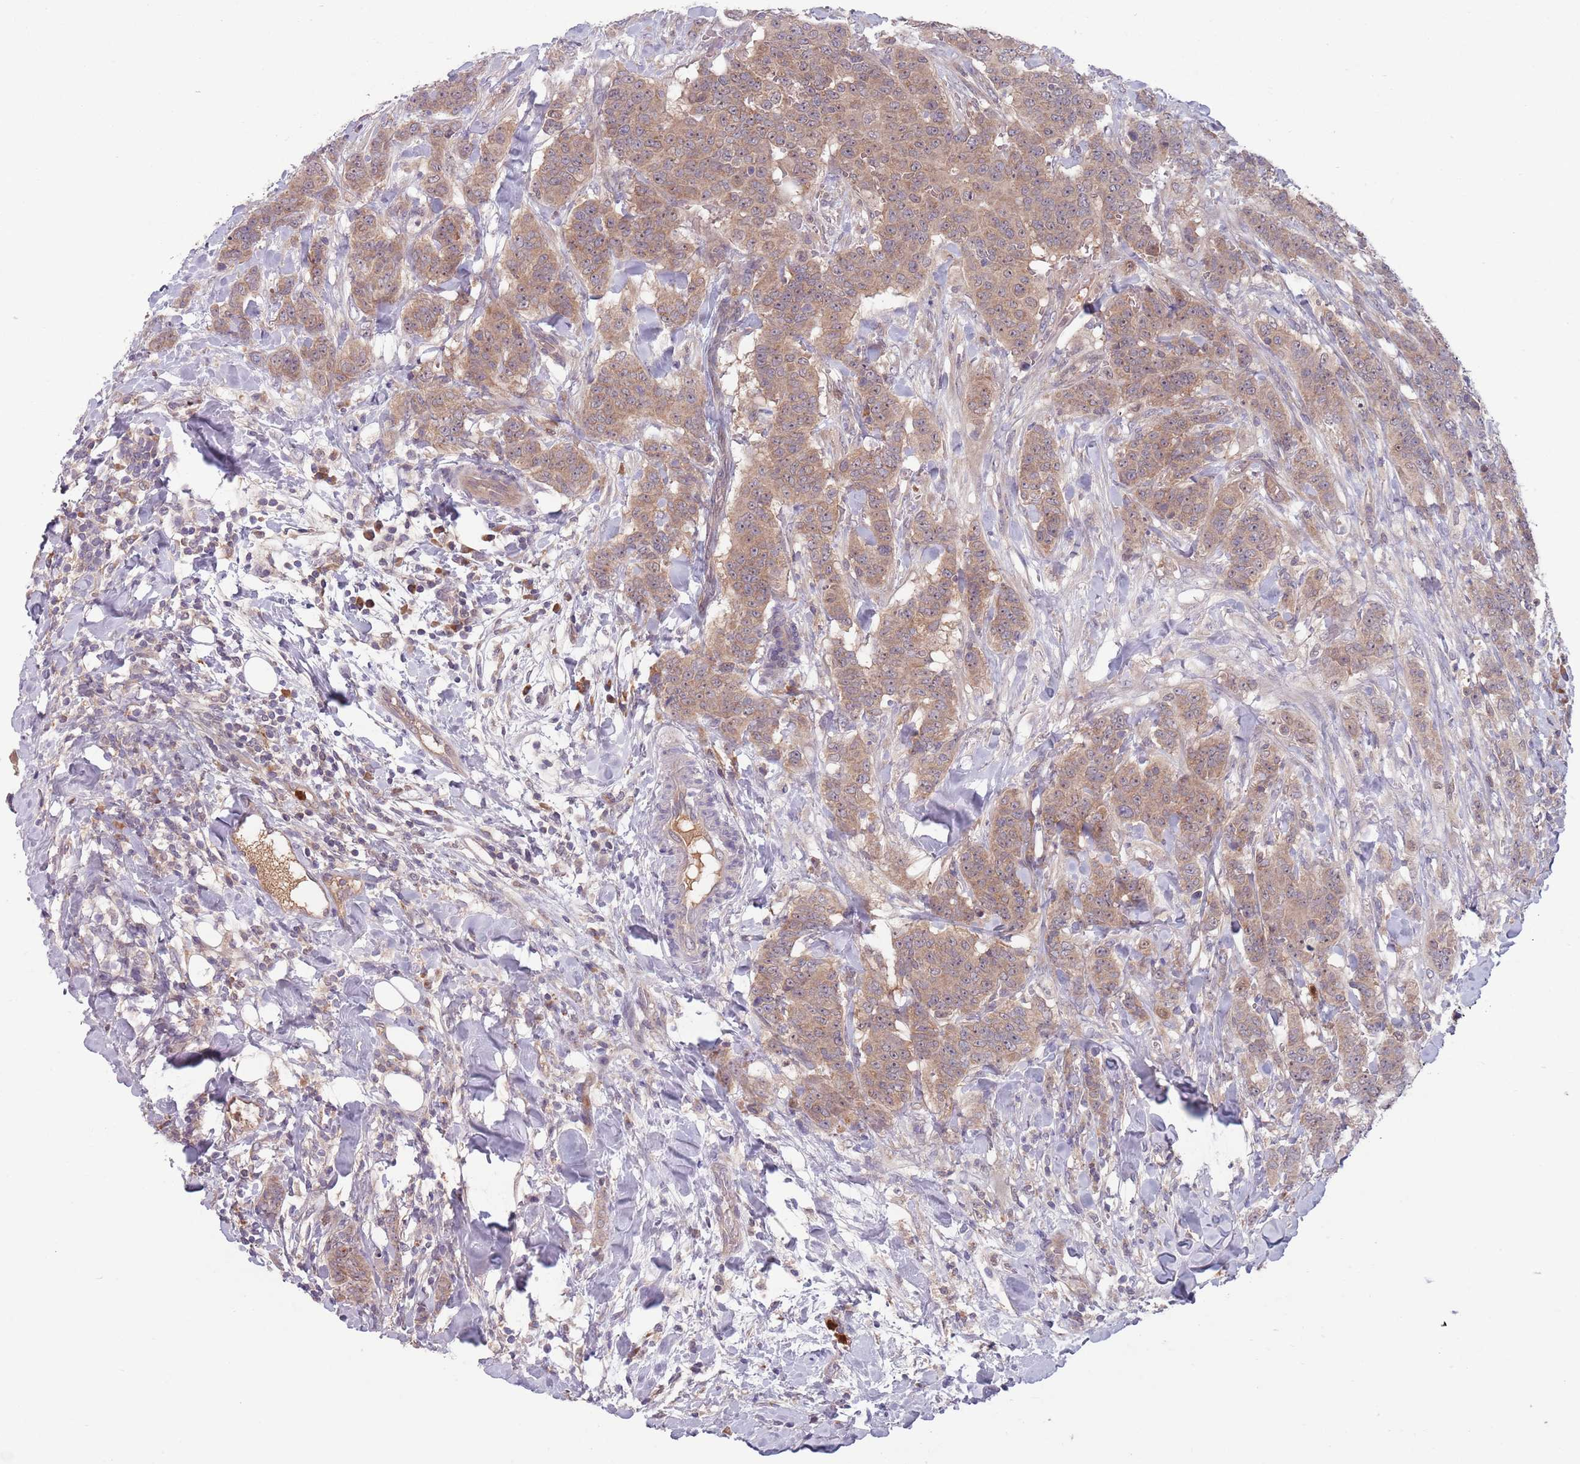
{"staining": {"intensity": "weak", "quantity": ">75%", "location": "cytoplasmic/membranous"}, "tissue": "breast cancer", "cell_type": "Tumor cells", "image_type": "cancer", "snomed": [{"axis": "morphology", "description": "Duct carcinoma"}, {"axis": "topography", "description": "Breast"}], "caption": "Human breast cancer stained for a protein (brown) exhibits weak cytoplasmic/membranous positive expression in approximately >75% of tumor cells.", "gene": "TYW1", "patient": {"sex": "female", "age": 40}}